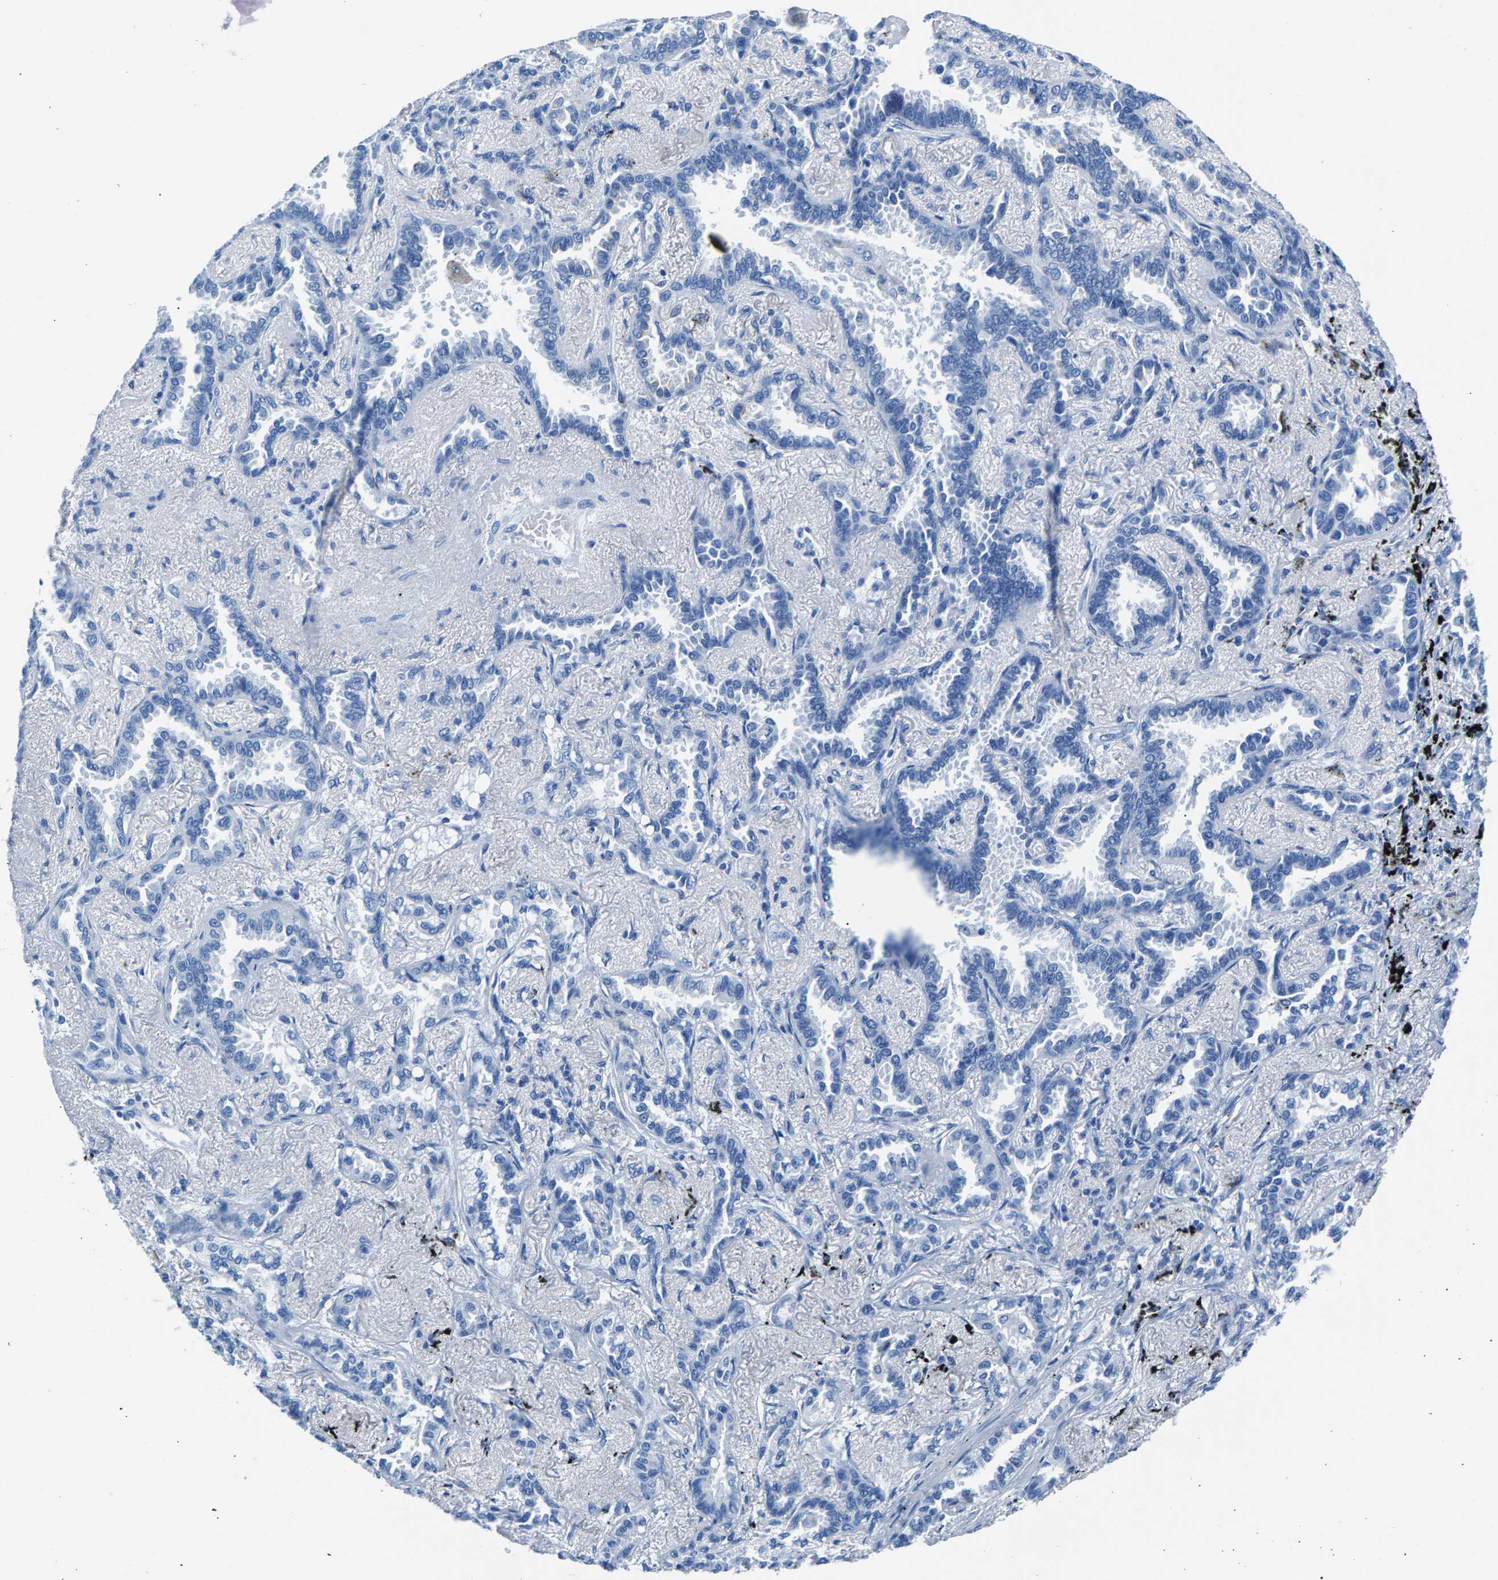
{"staining": {"intensity": "negative", "quantity": "none", "location": "none"}, "tissue": "lung cancer", "cell_type": "Tumor cells", "image_type": "cancer", "snomed": [{"axis": "morphology", "description": "Adenocarcinoma, NOS"}, {"axis": "topography", "description": "Lung"}], "caption": "An immunohistochemistry image of lung cancer (adenocarcinoma) is shown. There is no staining in tumor cells of lung cancer (adenocarcinoma).", "gene": "CPS1", "patient": {"sex": "male", "age": 59}}